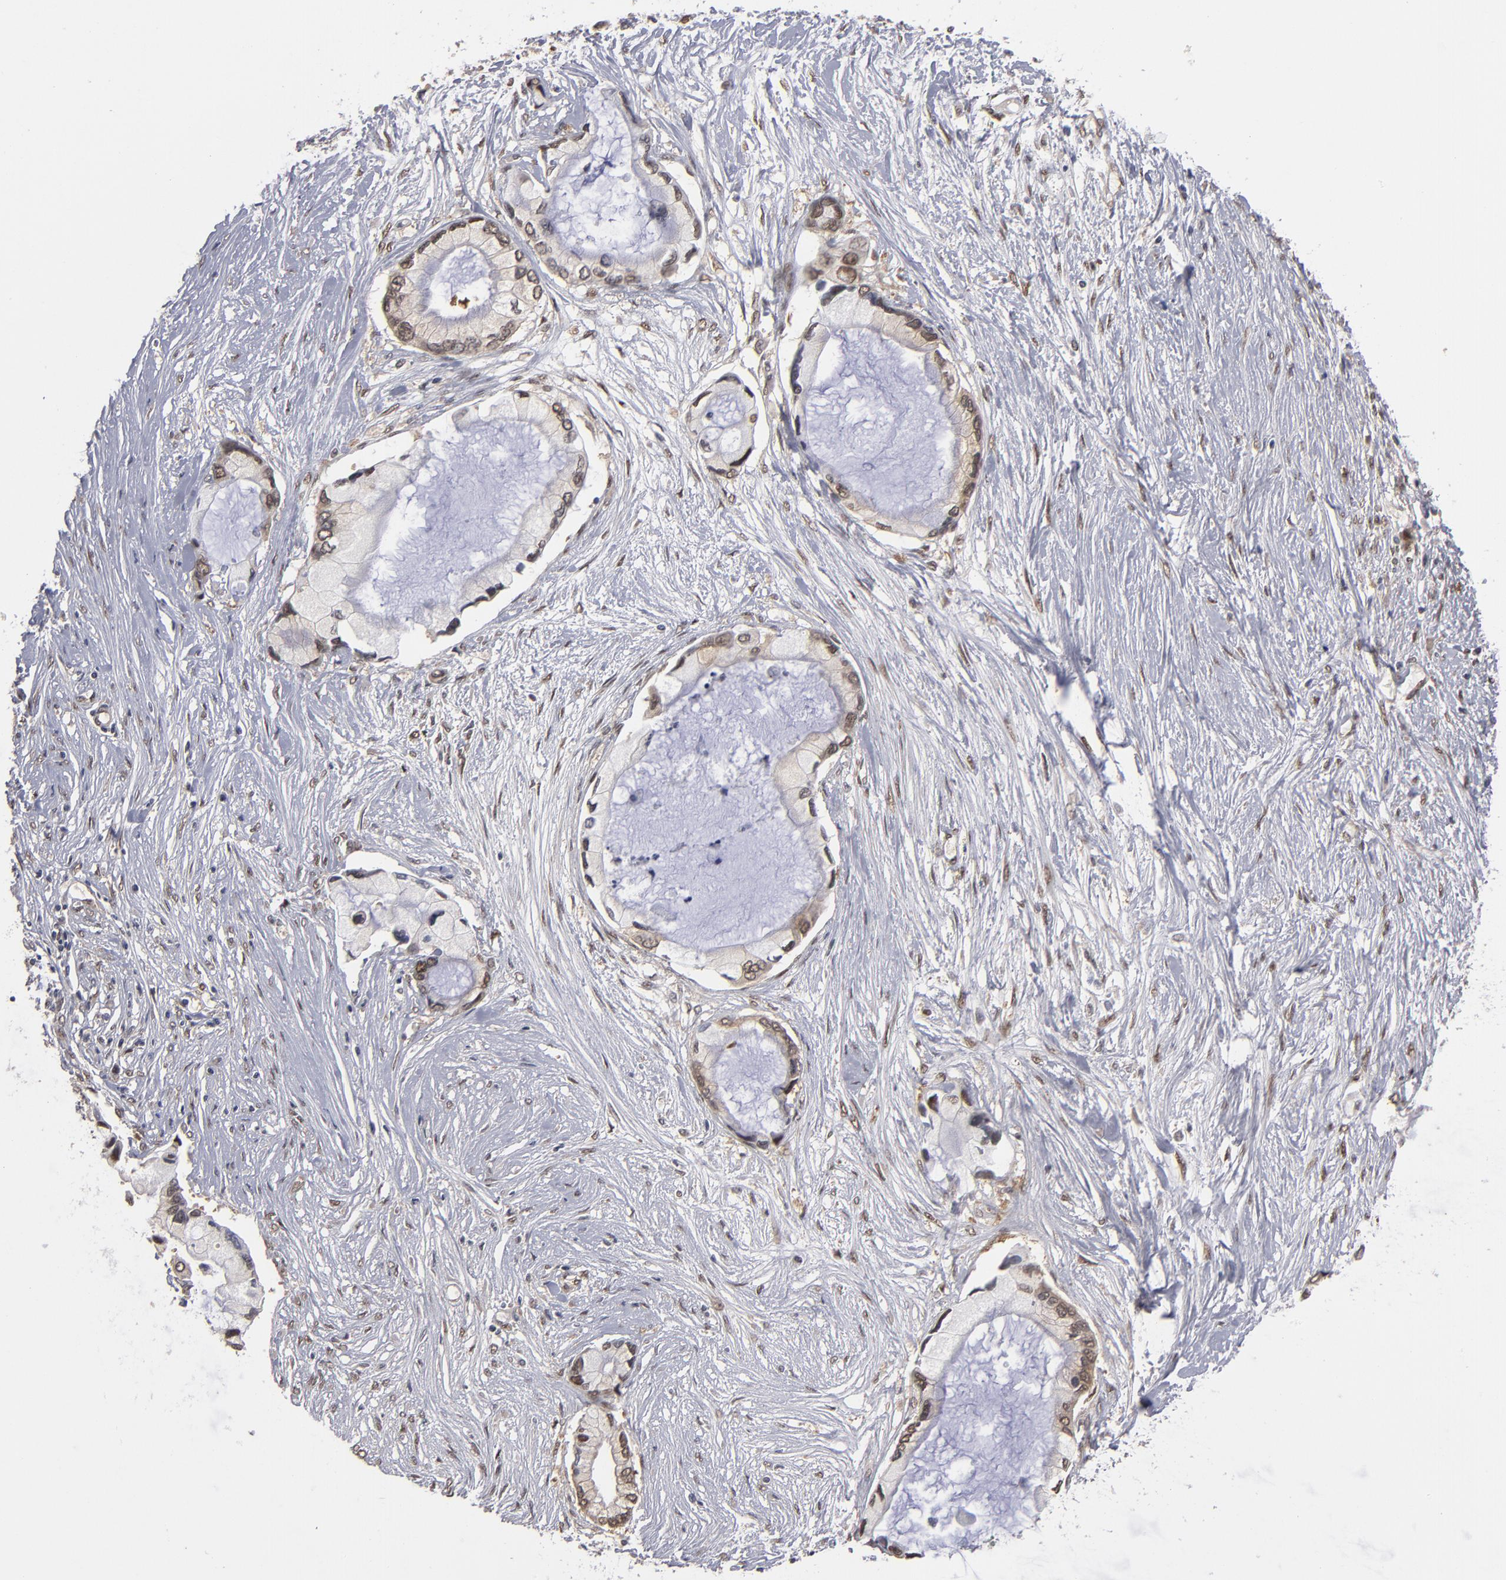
{"staining": {"intensity": "weak", "quantity": ">75%", "location": "cytoplasmic/membranous,nuclear"}, "tissue": "pancreatic cancer", "cell_type": "Tumor cells", "image_type": "cancer", "snomed": [{"axis": "morphology", "description": "Adenocarcinoma, NOS"}, {"axis": "topography", "description": "Pancreas"}], "caption": "Immunohistochemistry (IHC) micrograph of neoplastic tissue: pancreatic adenocarcinoma stained using immunohistochemistry (IHC) demonstrates low levels of weak protein expression localized specifically in the cytoplasmic/membranous and nuclear of tumor cells, appearing as a cytoplasmic/membranous and nuclear brown color.", "gene": "HUWE1", "patient": {"sex": "female", "age": 59}}